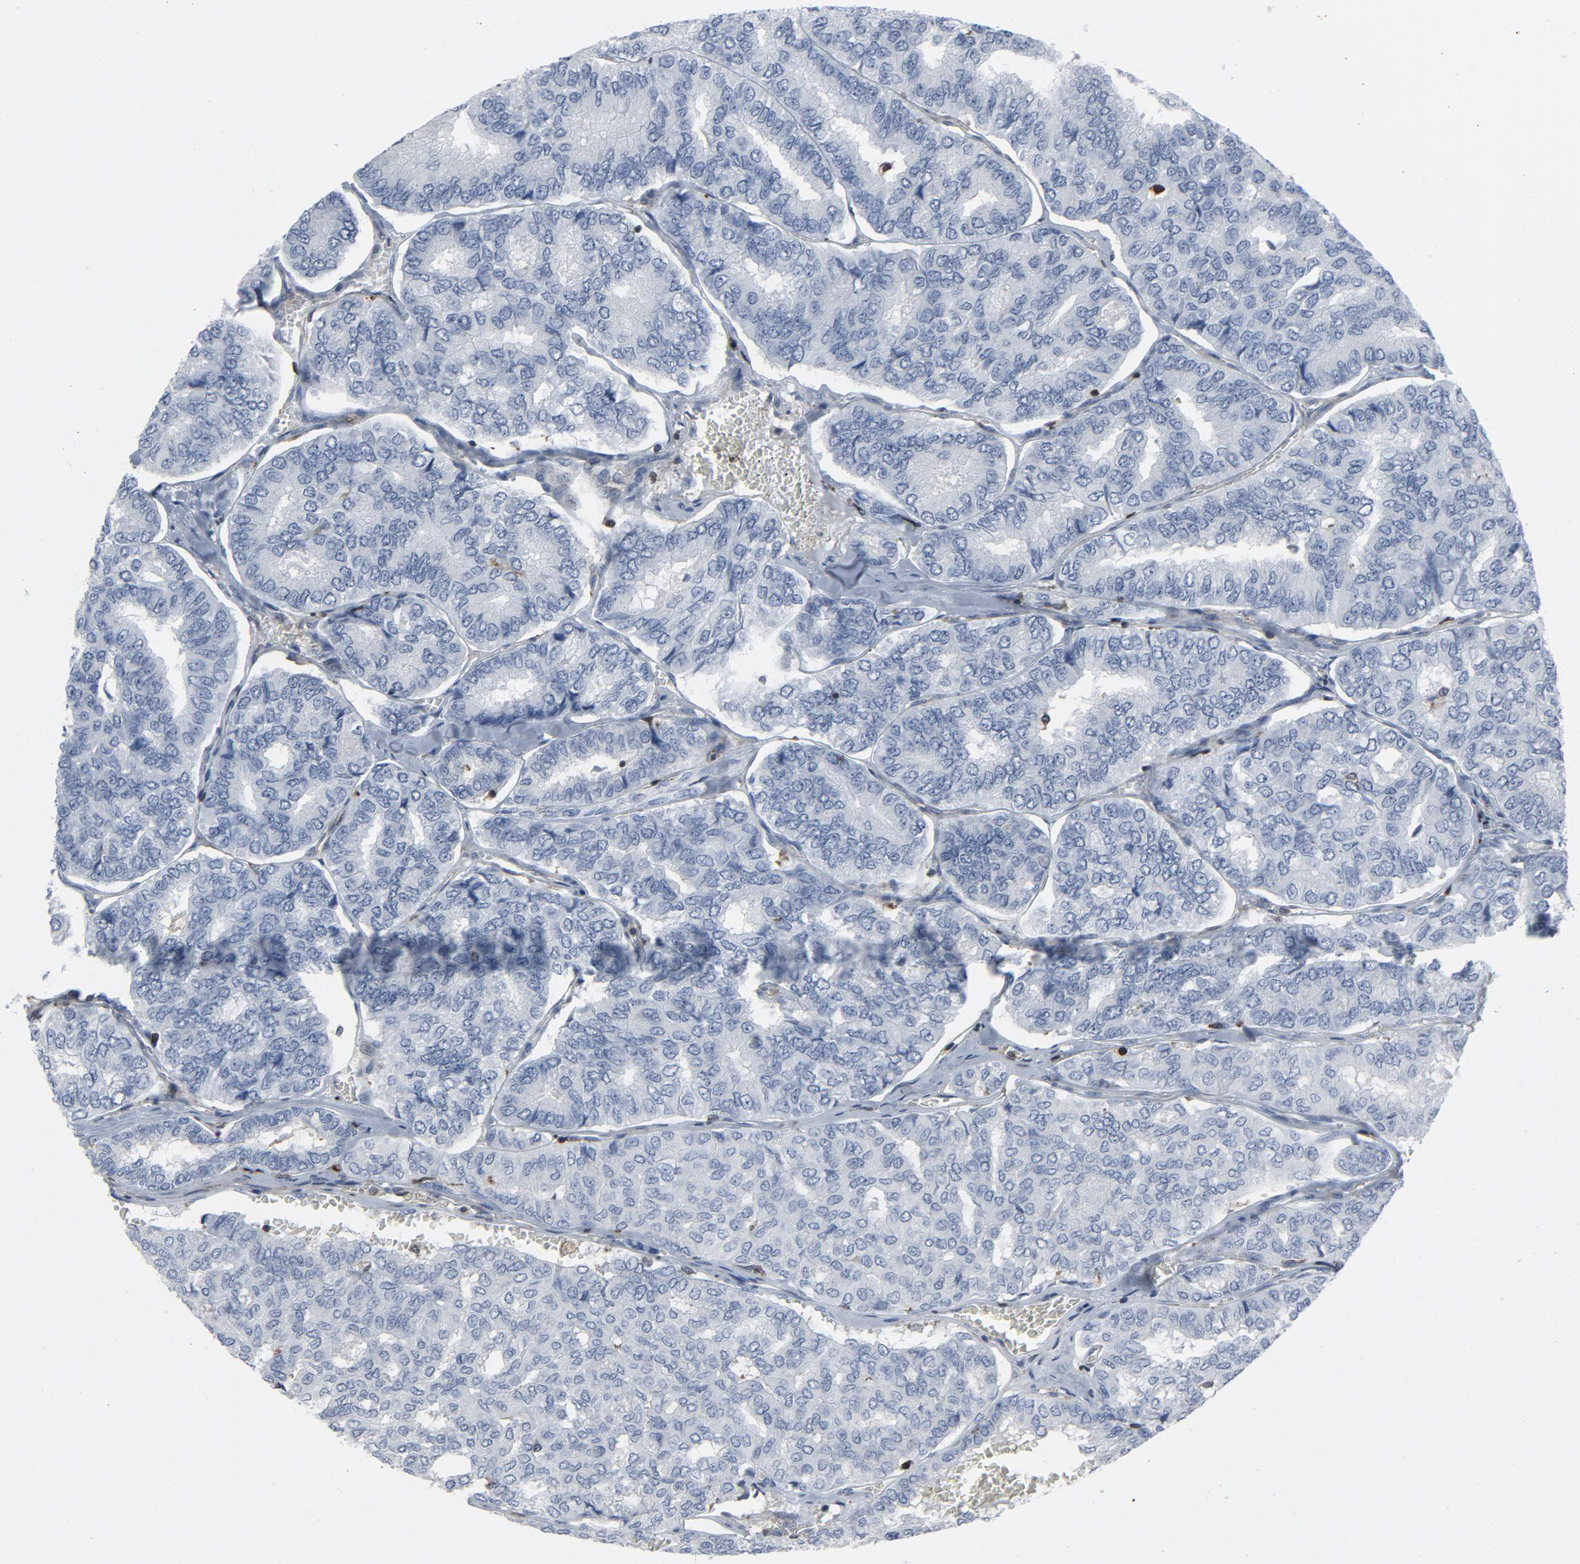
{"staining": {"intensity": "negative", "quantity": "none", "location": "none"}, "tissue": "thyroid cancer", "cell_type": "Tumor cells", "image_type": "cancer", "snomed": [{"axis": "morphology", "description": "Papillary adenocarcinoma, NOS"}, {"axis": "topography", "description": "Thyroid gland"}], "caption": "An image of human thyroid cancer is negative for staining in tumor cells.", "gene": "LCP2", "patient": {"sex": "female", "age": 35}}